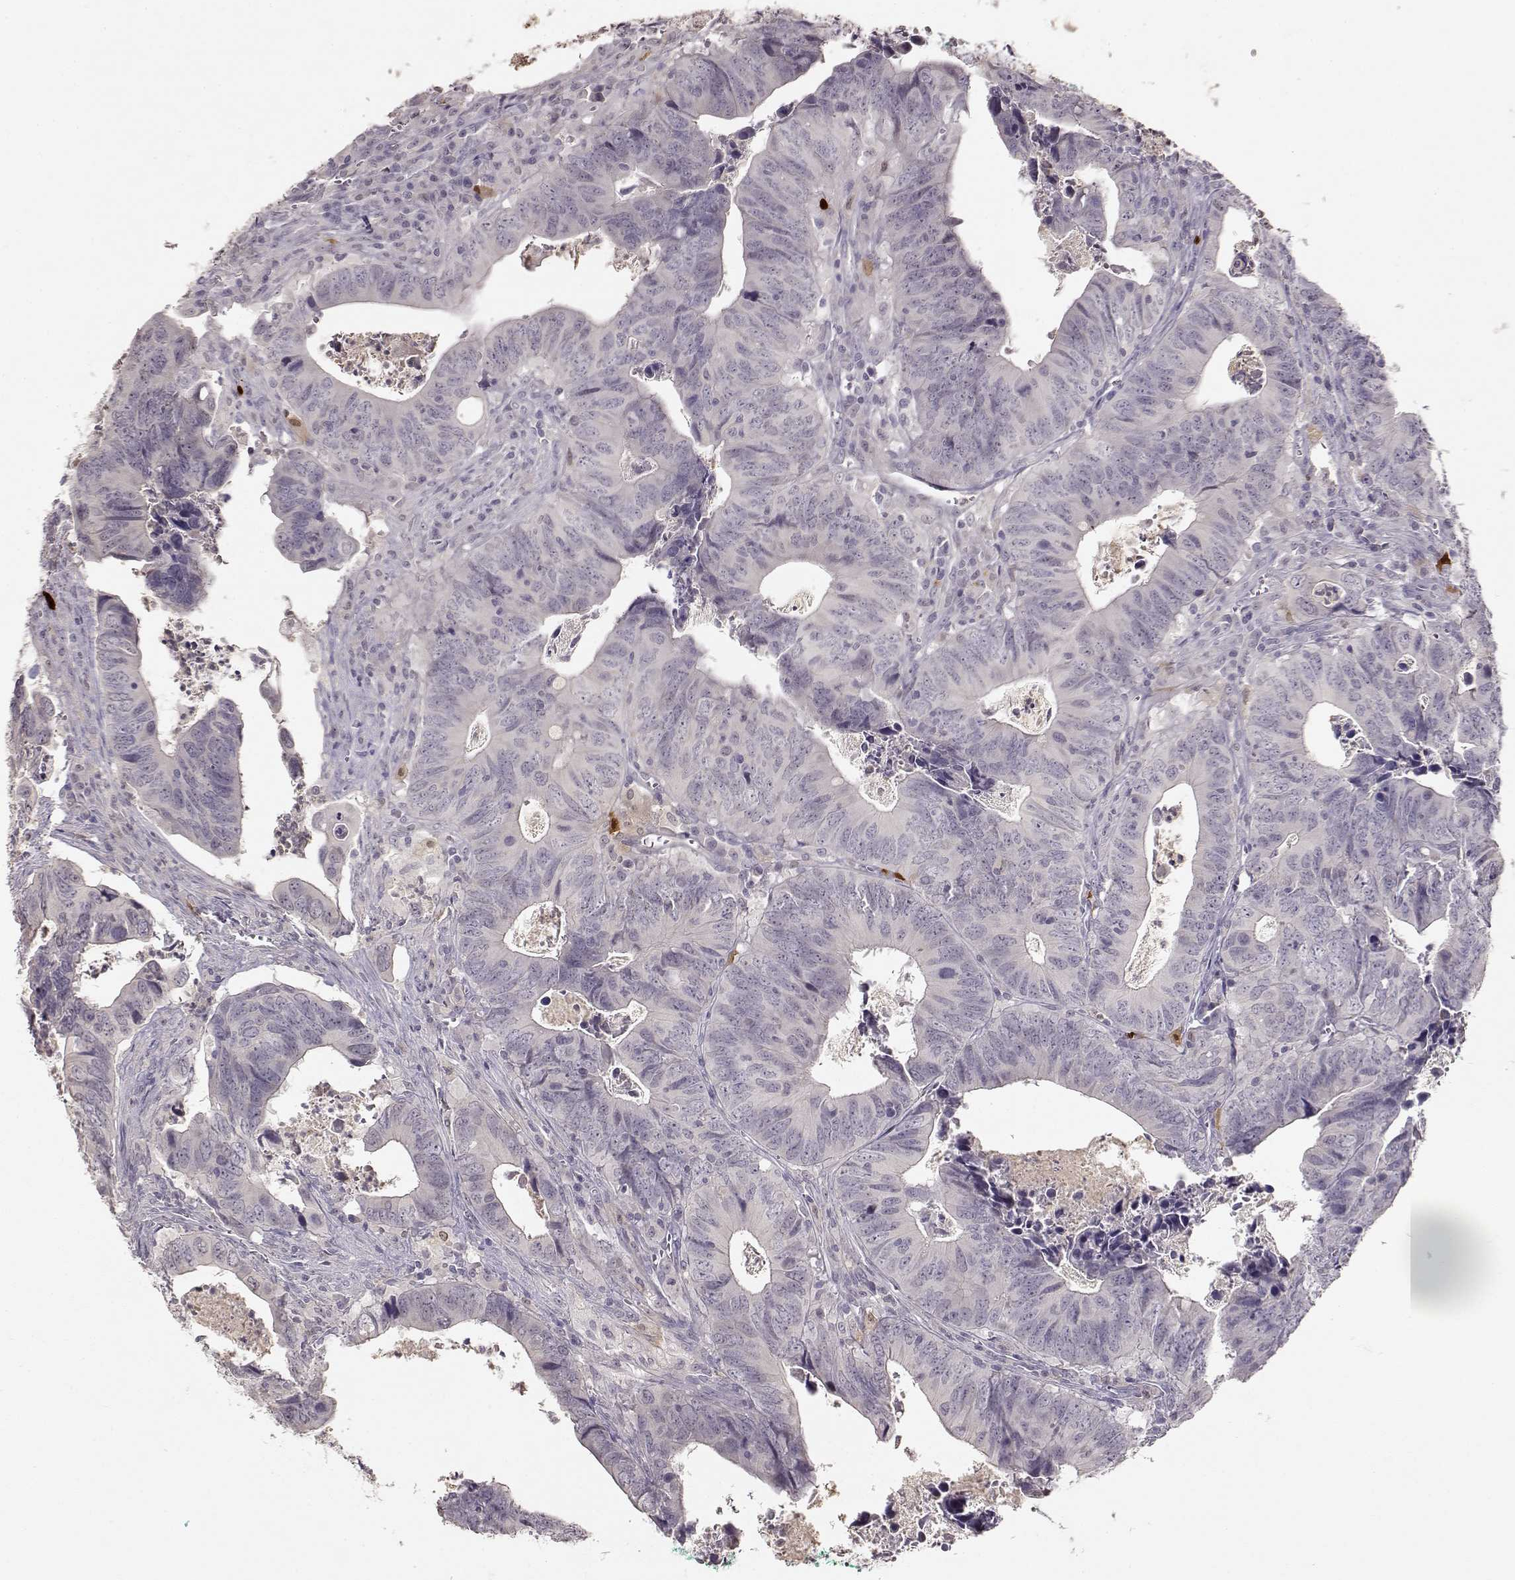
{"staining": {"intensity": "negative", "quantity": "none", "location": "none"}, "tissue": "colorectal cancer", "cell_type": "Tumor cells", "image_type": "cancer", "snomed": [{"axis": "morphology", "description": "Adenocarcinoma, NOS"}, {"axis": "topography", "description": "Colon"}], "caption": "Immunohistochemistry (IHC) image of neoplastic tissue: adenocarcinoma (colorectal) stained with DAB (3,3'-diaminobenzidine) exhibits no significant protein expression in tumor cells. (Stains: DAB IHC with hematoxylin counter stain, Microscopy: brightfield microscopy at high magnification).", "gene": "S100B", "patient": {"sex": "female", "age": 82}}